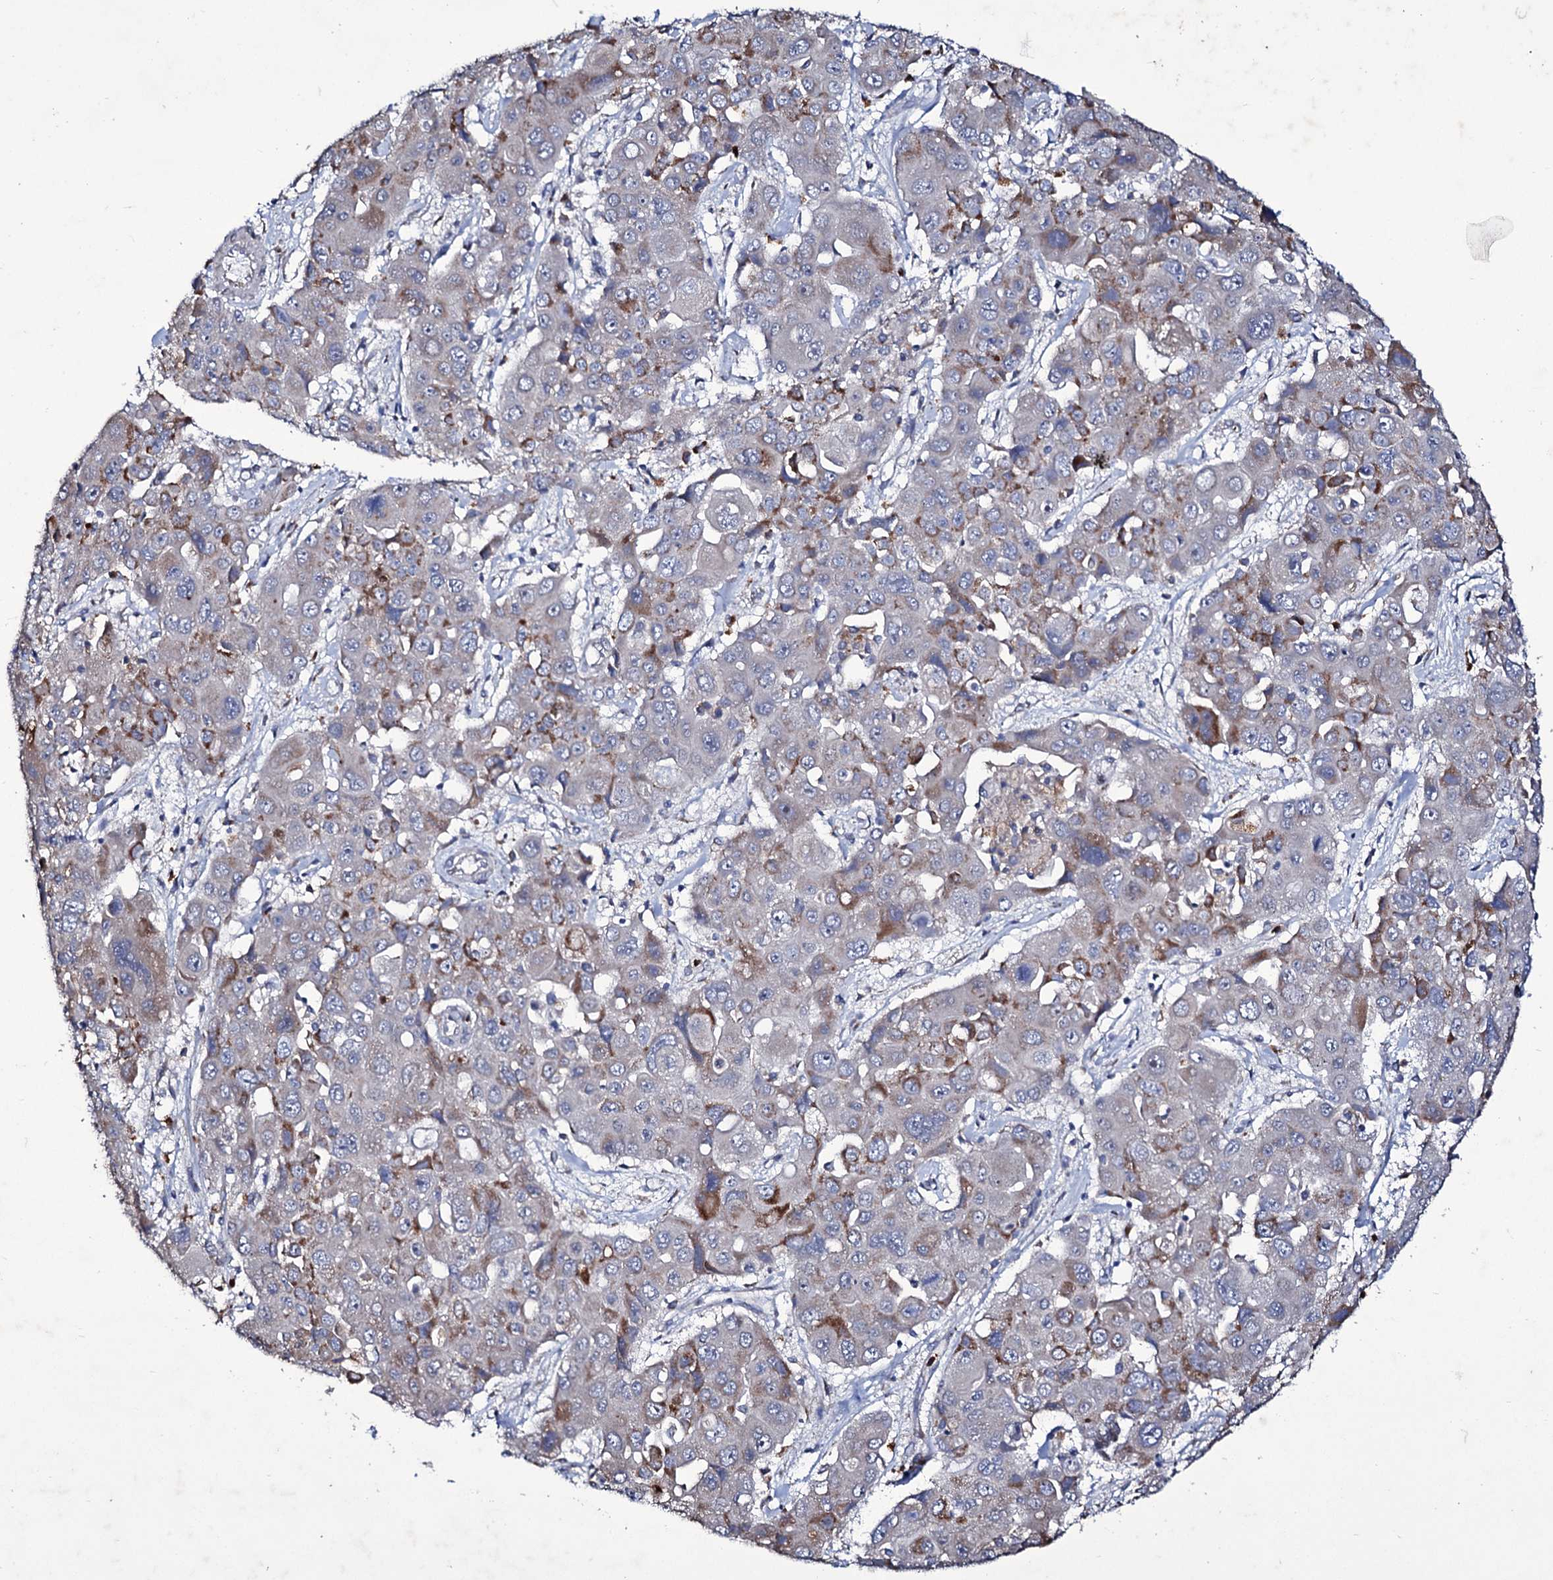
{"staining": {"intensity": "moderate", "quantity": "<25%", "location": "cytoplasmic/membranous"}, "tissue": "liver cancer", "cell_type": "Tumor cells", "image_type": "cancer", "snomed": [{"axis": "morphology", "description": "Cholangiocarcinoma"}, {"axis": "topography", "description": "Liver"}], "caption": "Moderate cytoplasmic/membranous staining for a protein is appreciated in approximately <25% of tumor cells of liver cholangiocarcinoma using IHC.", "gene": "TUBGCP5", "patient": {"sex": "male", "age": 67}}